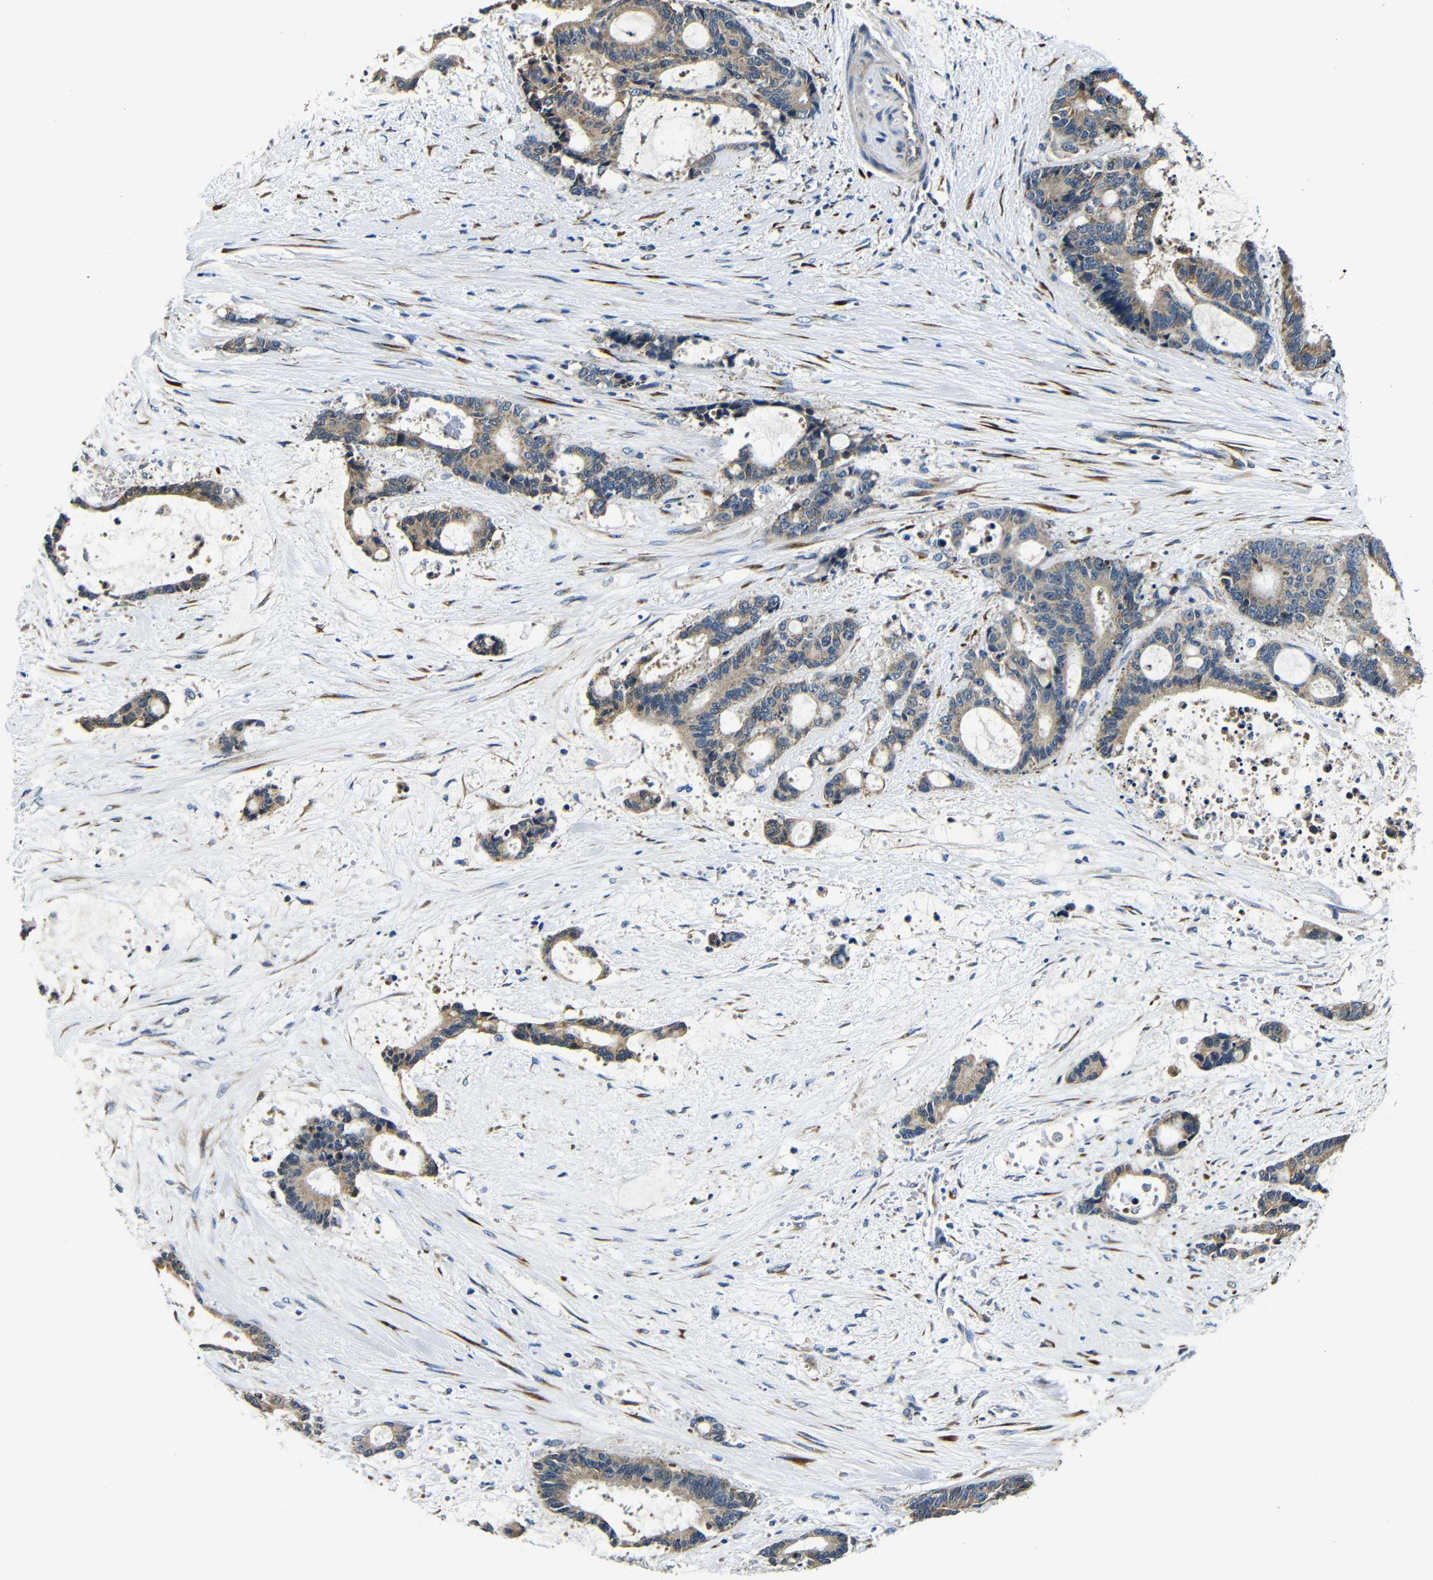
{"staining": {"intensity": "moderate", "quantity": ">75%", "location": "cytoplasmic/membranous"}, "tissue": "liver cancer", "cell_type": "Tumor cells", "image_type": "cancer", "snomed": [{"axis": "morphology", "description": "Normal tissue, NOS"}, {"axis": "morphology", "description": "Cholangiocarcinoma"}, {"axis": "topography", "description": "Liver"}, {"axis": "topography", "description": "Peripheral nerve tissue"}], "caption": "This micrograph demonstrates cholangiocarcinoma (liver) stained with IHC to label a protein in brown. The cytoplasmic/membranous of tumor cells show moderate positivity for the protein. Nuclei are counter-stained blue.", "gene": "FKBP14", "patient": {"sex": "female", "age": 73}}